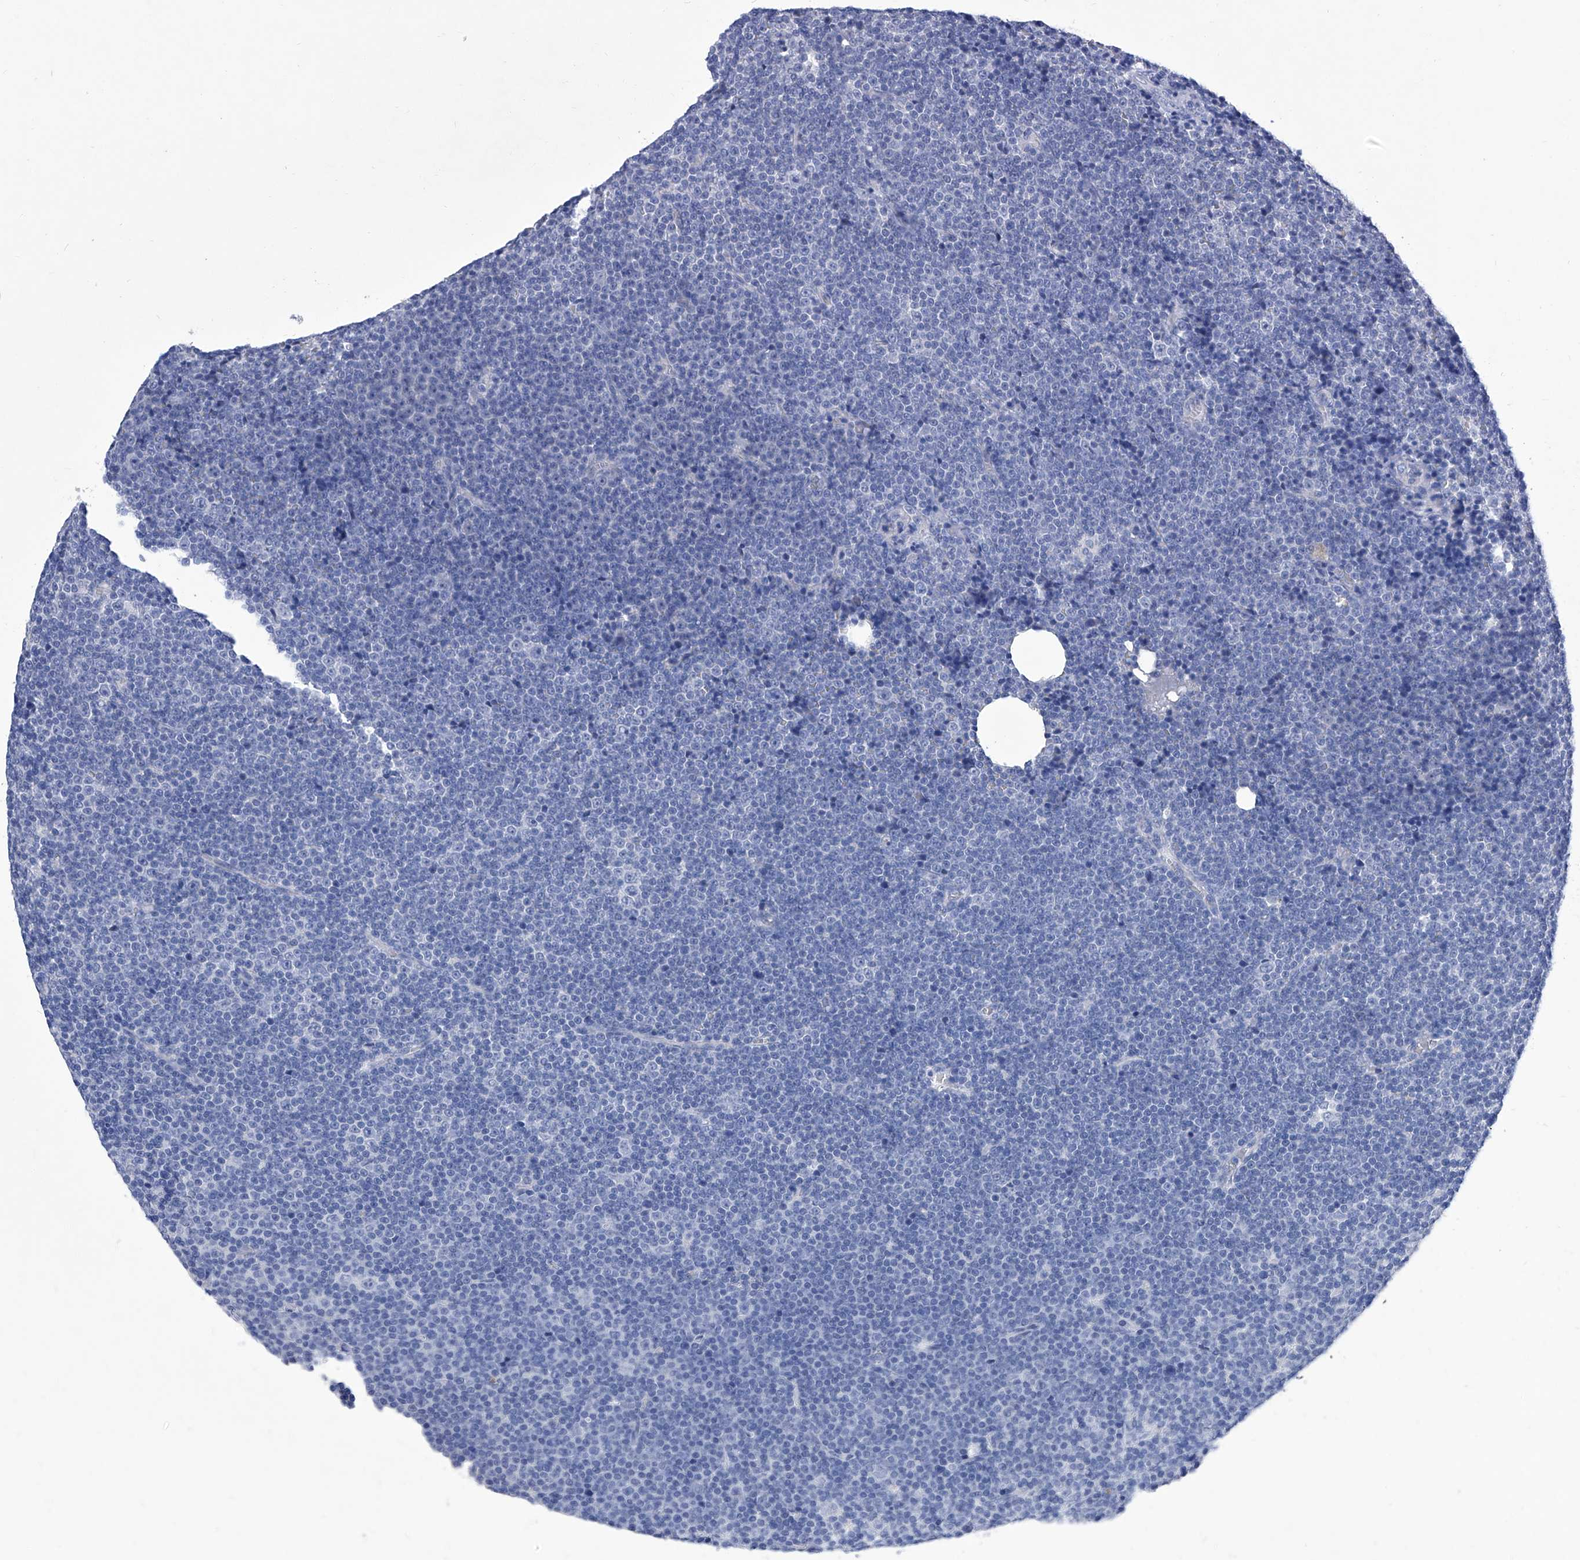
{"staining": {"intensity": "negative", "quantity": "none", "location": "none"}, "tissue": "lymphoma", "cell_type": "Tumor cells", "image_type": "cancer", "snomed": [{"axis": "morphology", "description": "Malignant lymphoma, non-Hodgkin's type, Low grade"}, {"axis": "topography", "description": "Lymph node"}], "caption": "This is an IHC histopathology image of human lymphoma. There is no expression in tumor cells.", "gene": "IFNL2", "patient": {"sex": "female", "age": 67}}